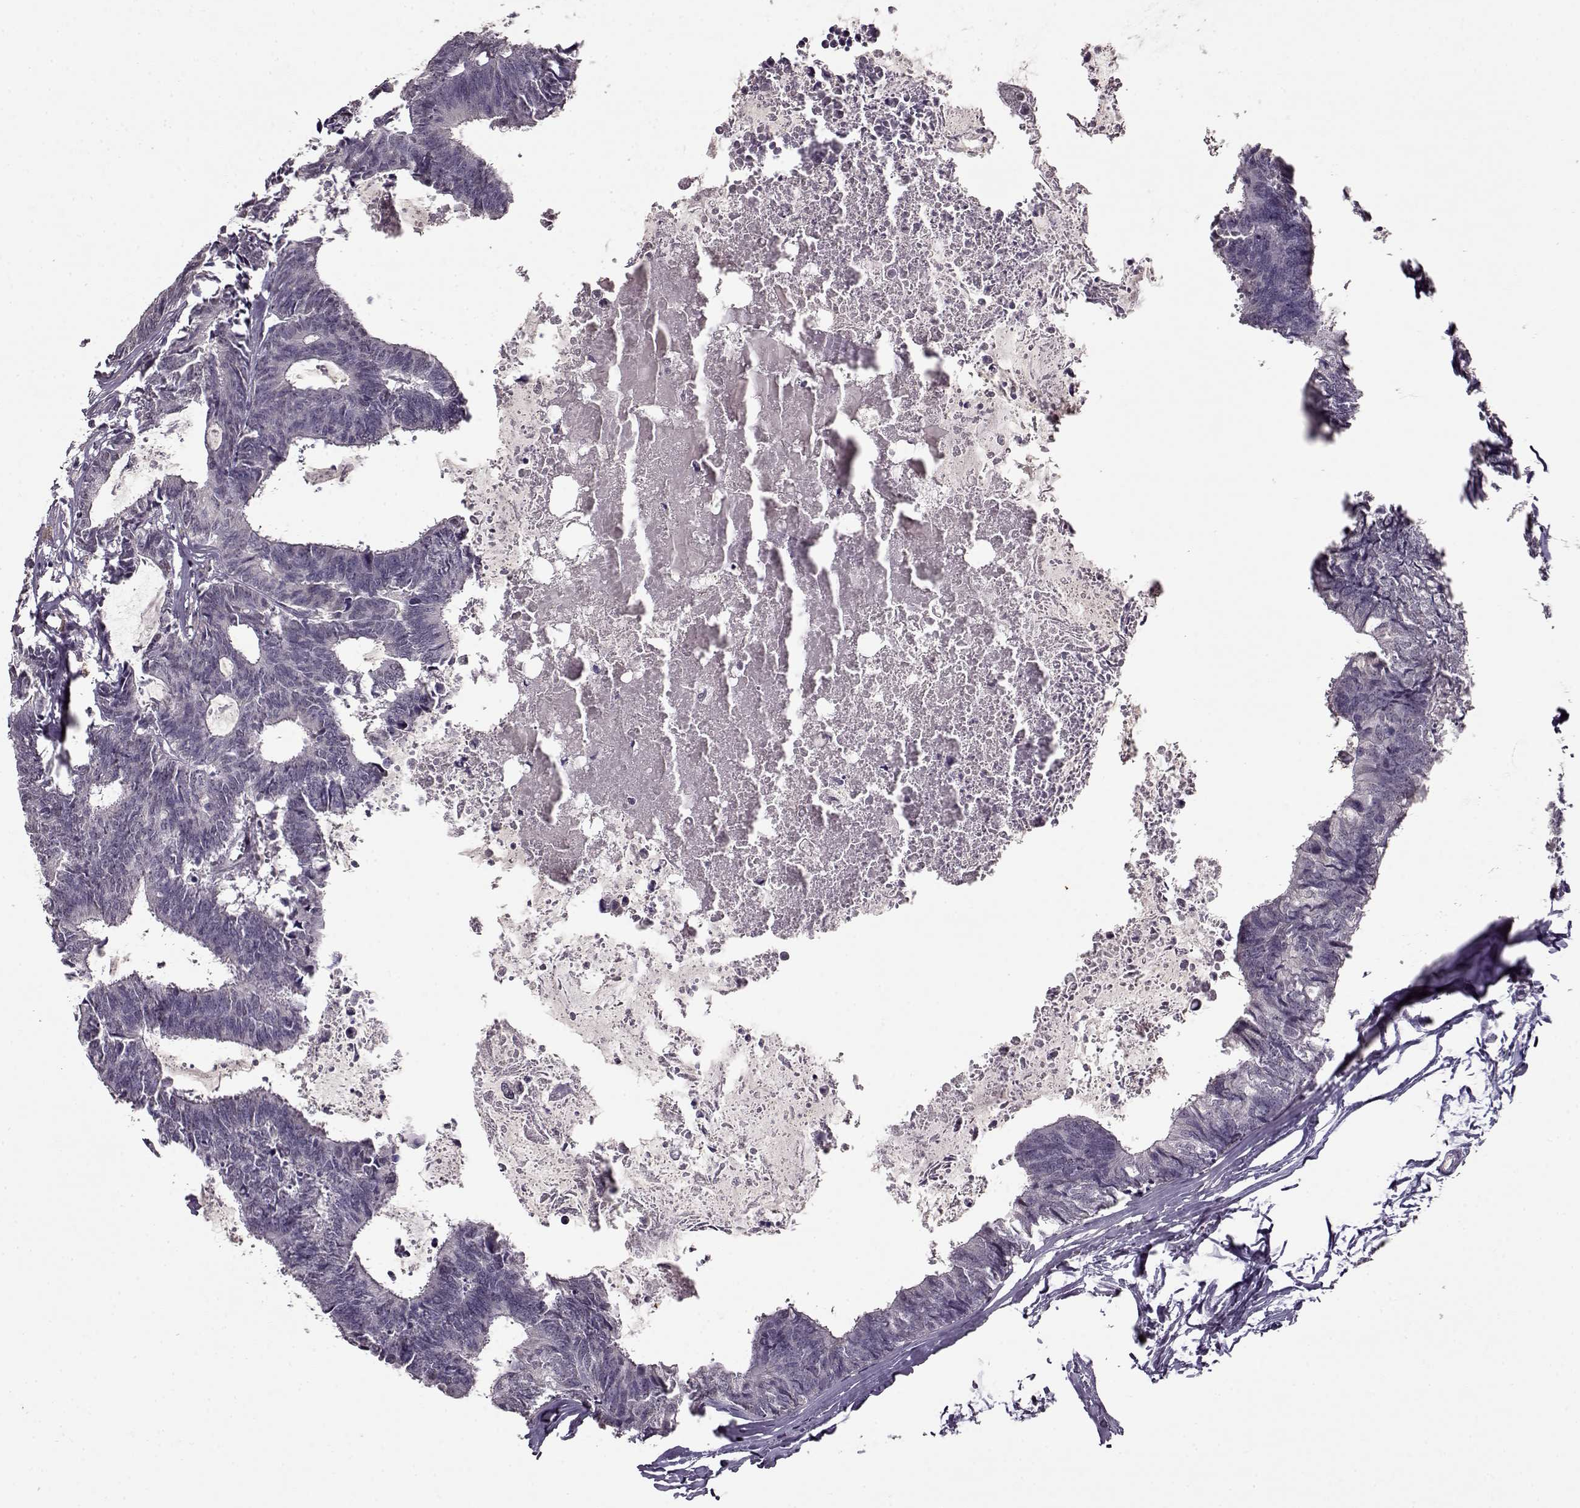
{"staining": {"intensity": "negative", "quantity": "none", "location": "none"}, "tissue": "colorectal cancer", "cell_type": "Tumor cells", "image_type": "cancer", "snomed": [{"axis": "morphology", "description": "Adenocarcinoma, NOS"}, {"axis": "topography", "description": "Colon"}, {"axis": "topography", "description": "Rectum"}], "caption": "Histopathology image shows no protein positivity in tumor cells of colorectal adenocarcinoma tissue.", "gene": "RP1L1", "patient": {"sex": "male", "age": 57}}